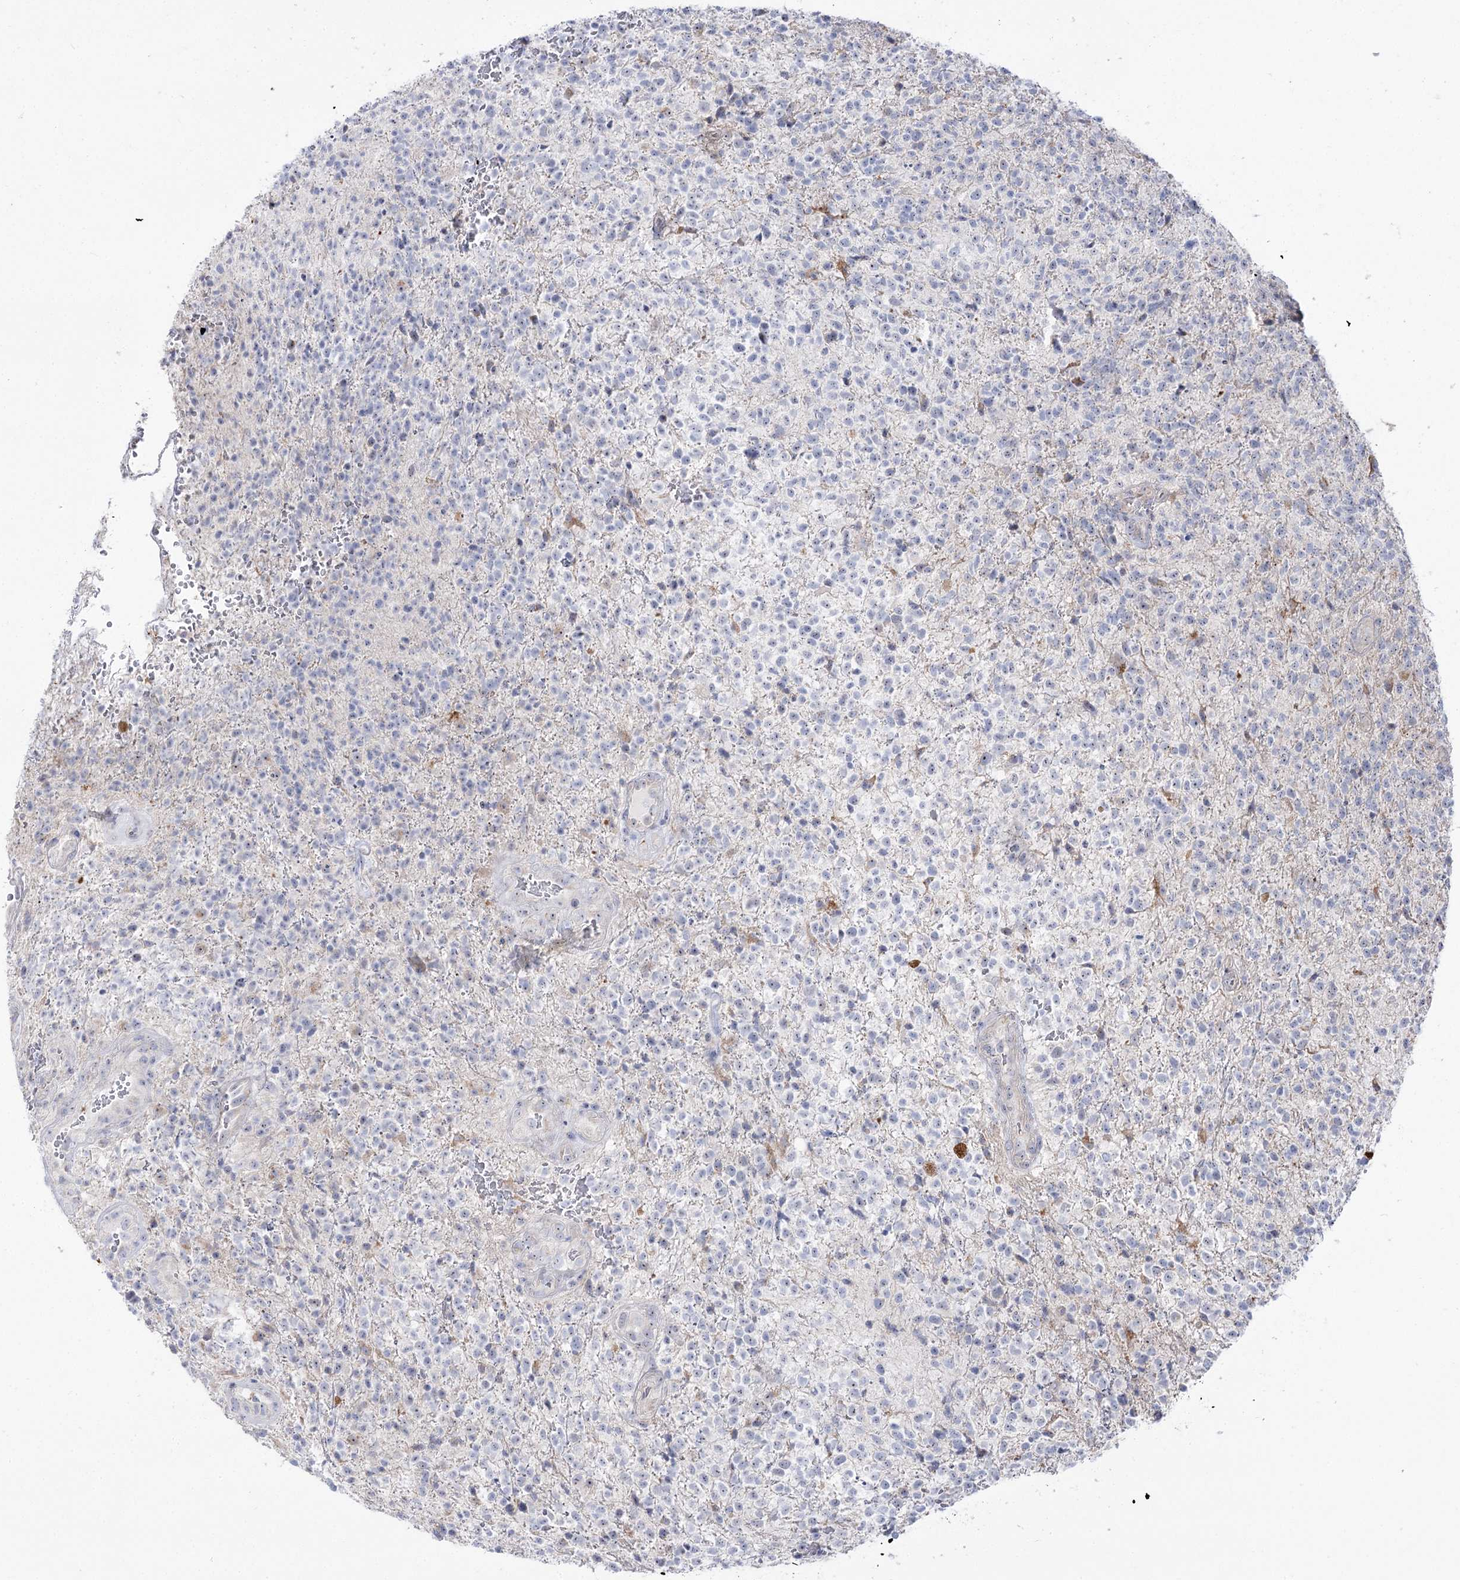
{"staining": {"intensity": "negative", "quantity": "none", "location": "none"}, "tissue": "glioma", "cell_type": "Tumor cells", "image_type": "cancer", "snomed": [{"axis": "morphology", "description": "Glioma, malignant, High grade"}, {"axis": "topography", "description": "Brain"}], "caption": "Micrograph shows no significant protein positivity in tumor cells of high-grade glioma (malignant).", "gene": "SUOX", "patient": {"sex": "male", "age": 56}}